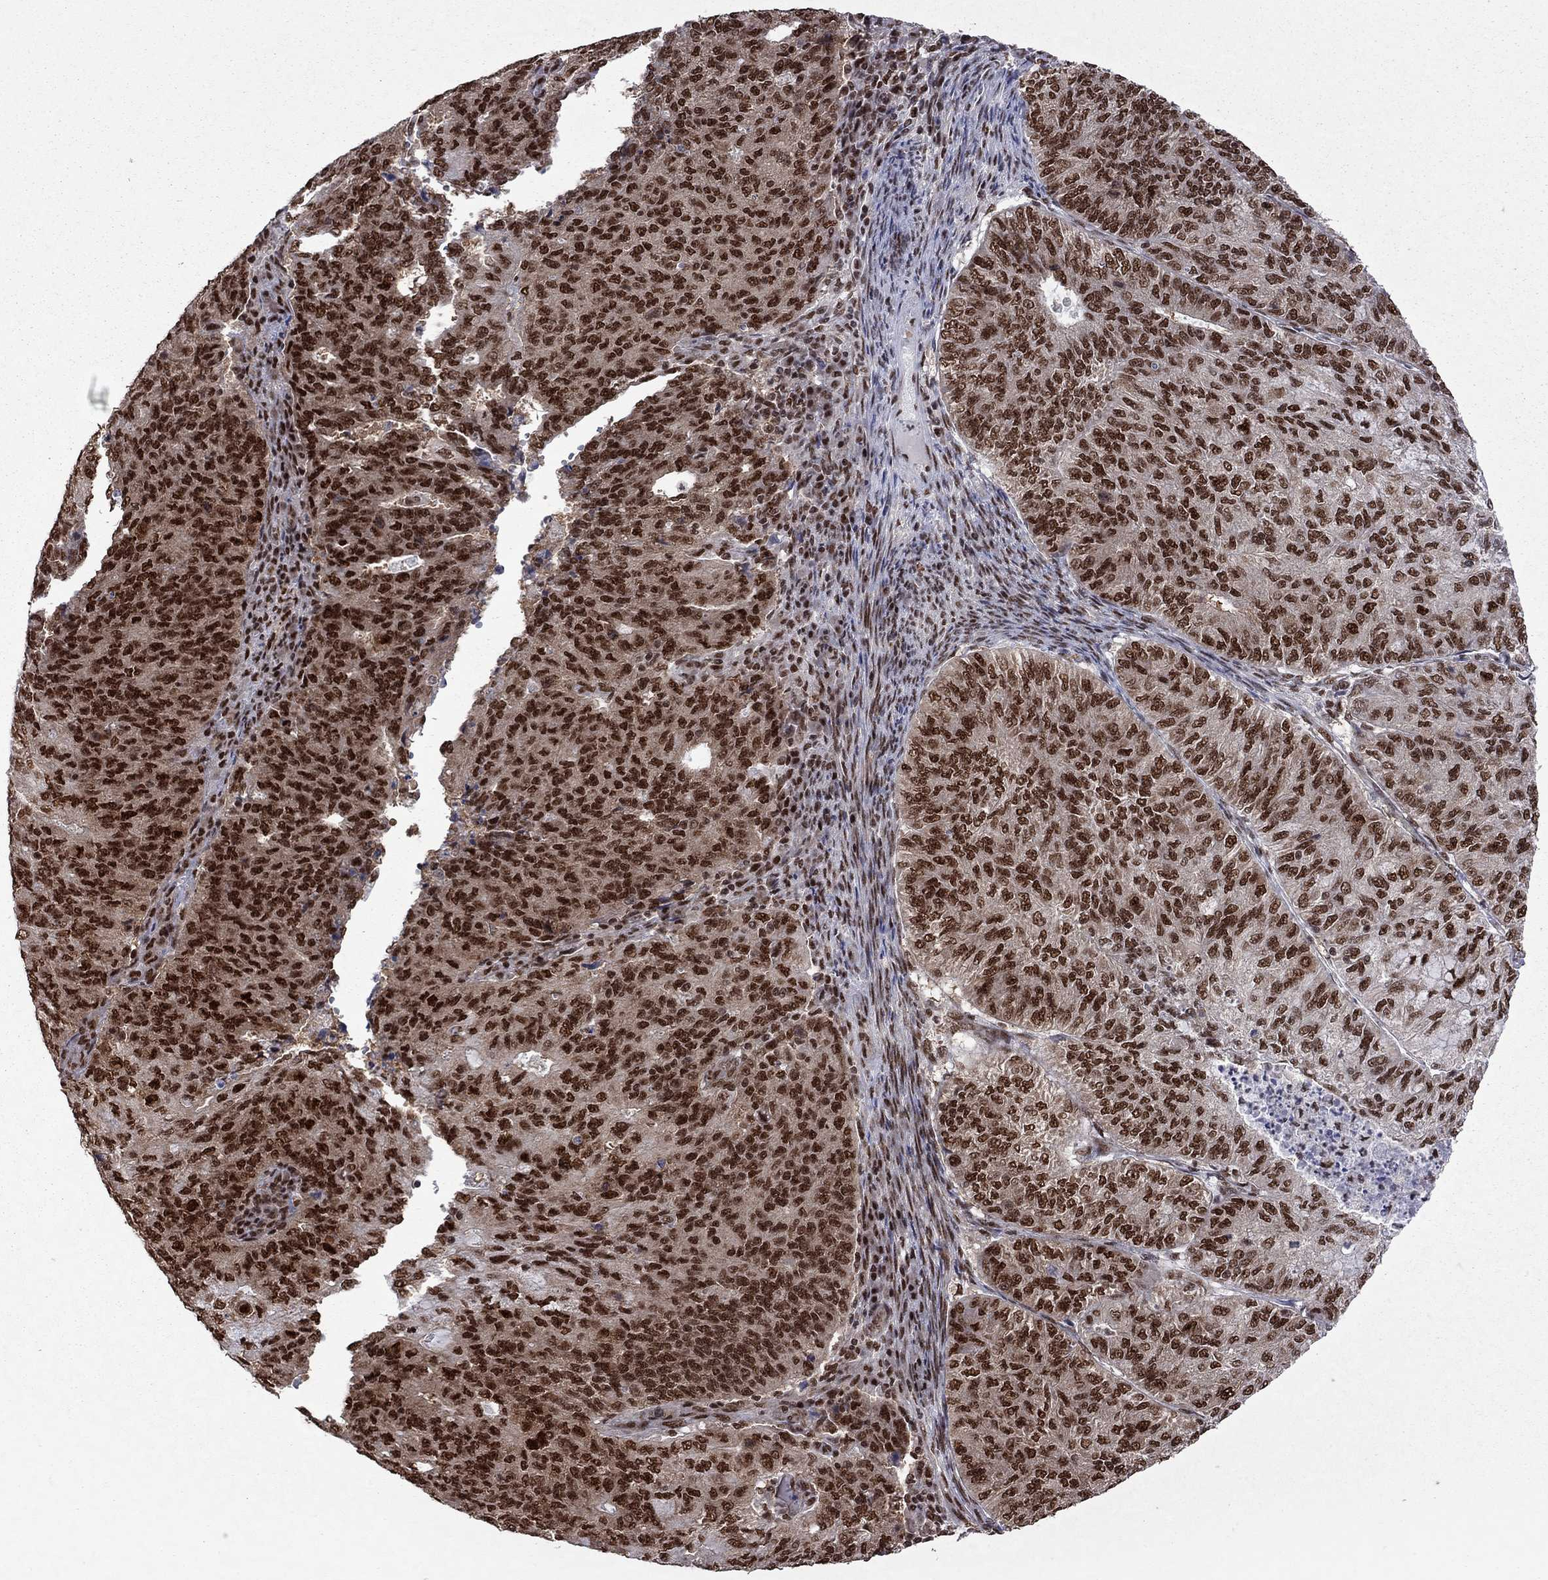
{"staining": {"intensity": "strong", "quantity": ">75%", "location": "nuclear"}, "tissue": "endometrial cancer", "cell_type": "Tumor cells", "image_type": "cancer", "snomed": [{"axis": "morphology", "description": "Adenocarcinoma, NOS"}, {"axis": "topography", "description": "Endometrium"}], "caption": "Immunohistochemistry (IHC) photomicrograph of neoplastic tissue: adenocarcinoma (endometrial) stained using immunohistochemistry shows high levels of strong protein expression localized specifically in the nuclear of tumor cells, appearing as a nuclear brown color.", "gene": "MED25", "patient": {"sex": "female", "age": 82}}